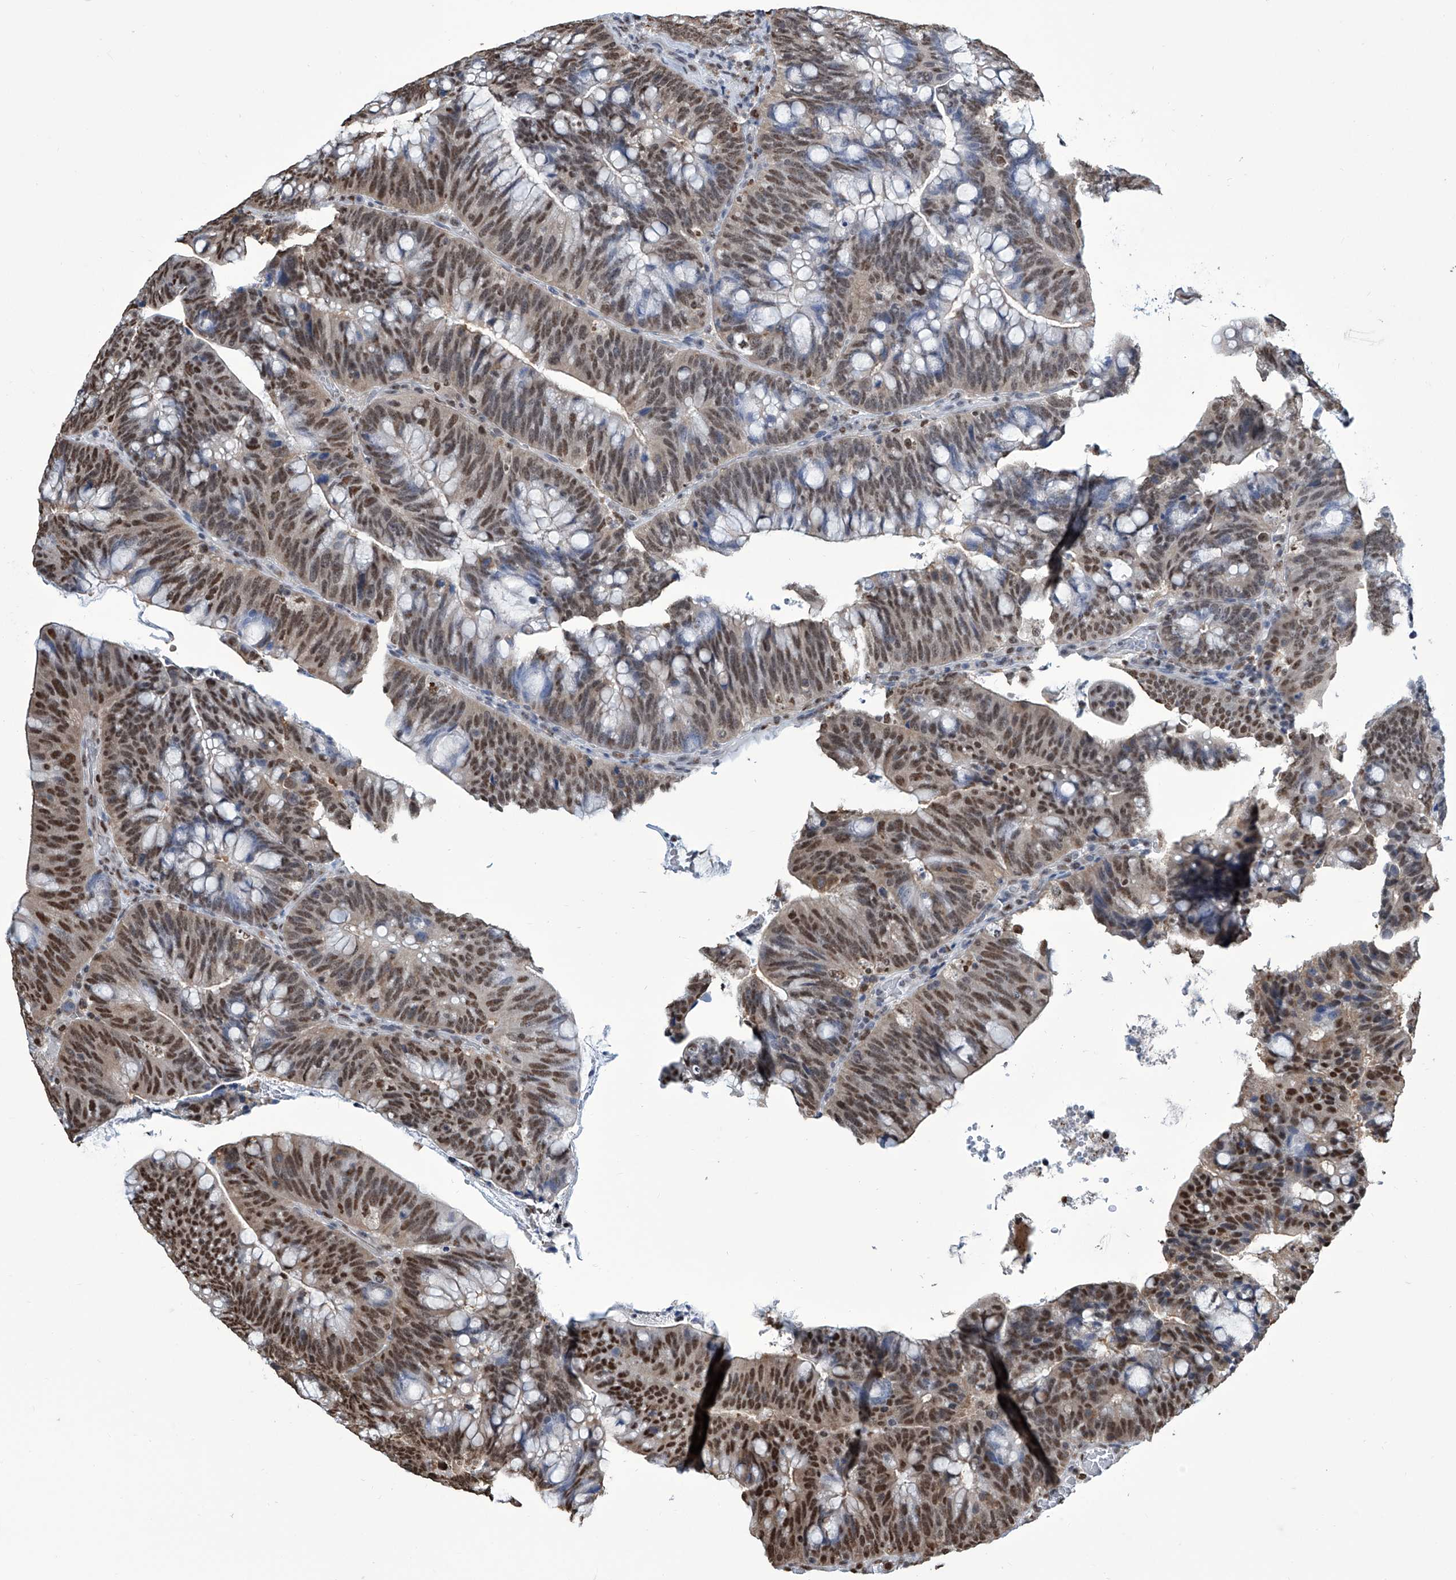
{"staining": {"intensity": "strong", "quantity": ">75%", "location": "nuclear"}, "tissue": "colorectal cancer", "cell_type": "Tumor cells", "image_type": "cancer", "snomed": [{"axis": "morphology", "description": "Adenocarcinoma, NOS"}, {"axis": "topography", "description": "Colon"}], "caption": "Immunohistochemical staining of colorectal adenocarcinoma shows high levels of strong nuclear positivity in approximately >75% of tumor cells.", "gene": "SREBF2", "patient": {"sex": "female", "age": 66}}